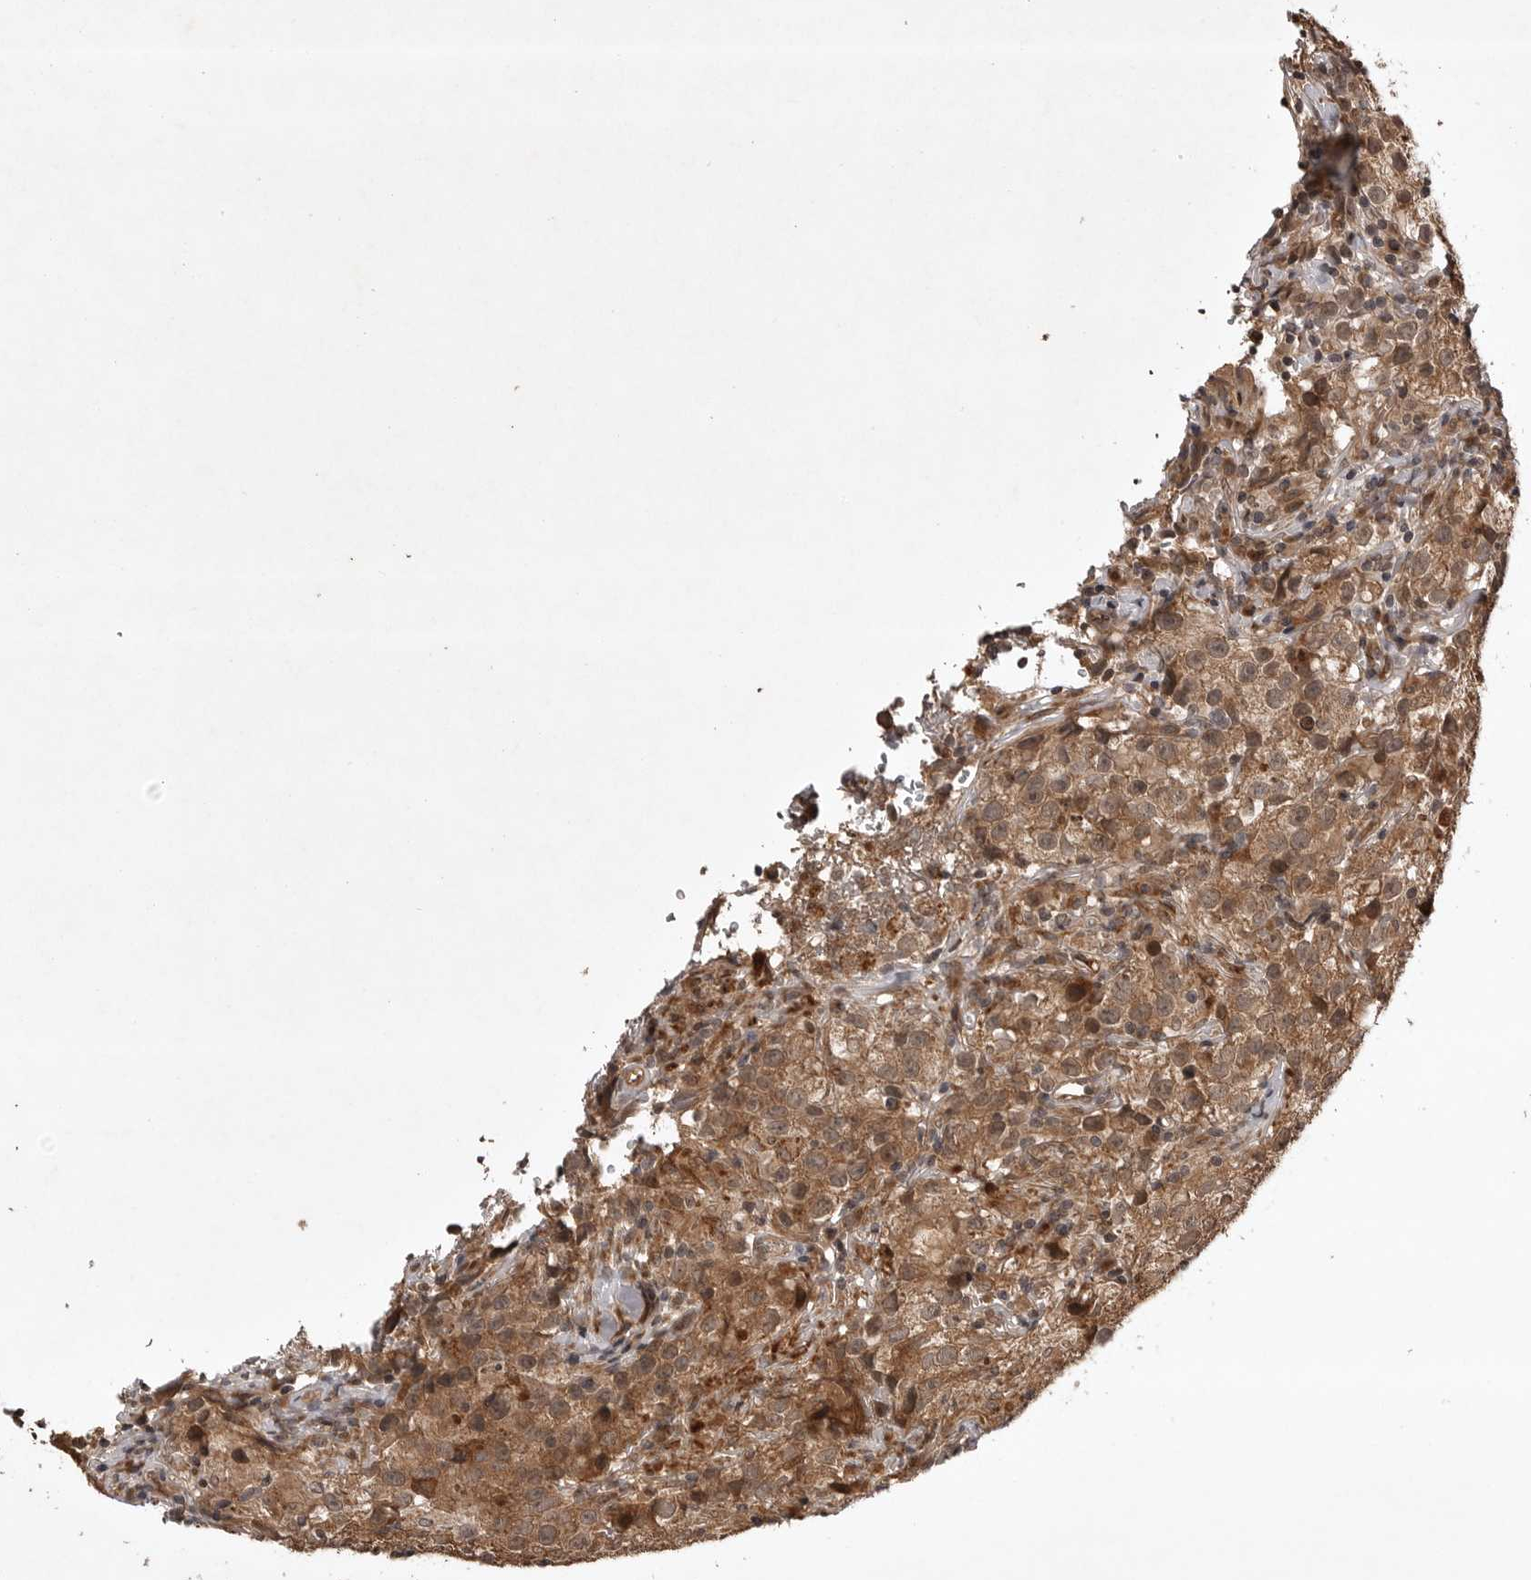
{"staining": {"intensity": "moderate", "quantity": ">75%", "location": "cytoplasmic/membranous"}, "tissue": "testis cancer", "cell_type": "Tumor cells", "image_type": "cancer", "snomed": [{"axis": "morphology", "description": "Seminoma, NOS"}, {"axis": "morphology", "description": "Carcinoma, Embryonal, NOS"}, {"axis": "topography", "description": "Testis"}], "caption": "Protein expression analysis of testis cancer (seminoma) reveals moderate cytoplasmic/membranous expression in about >75% of tumor cells. The protein of interest is shown in brown color, while the nuclei are stained blue.", "gene": "AKAP7", "patient": {"sex": "male", "age": 43}}